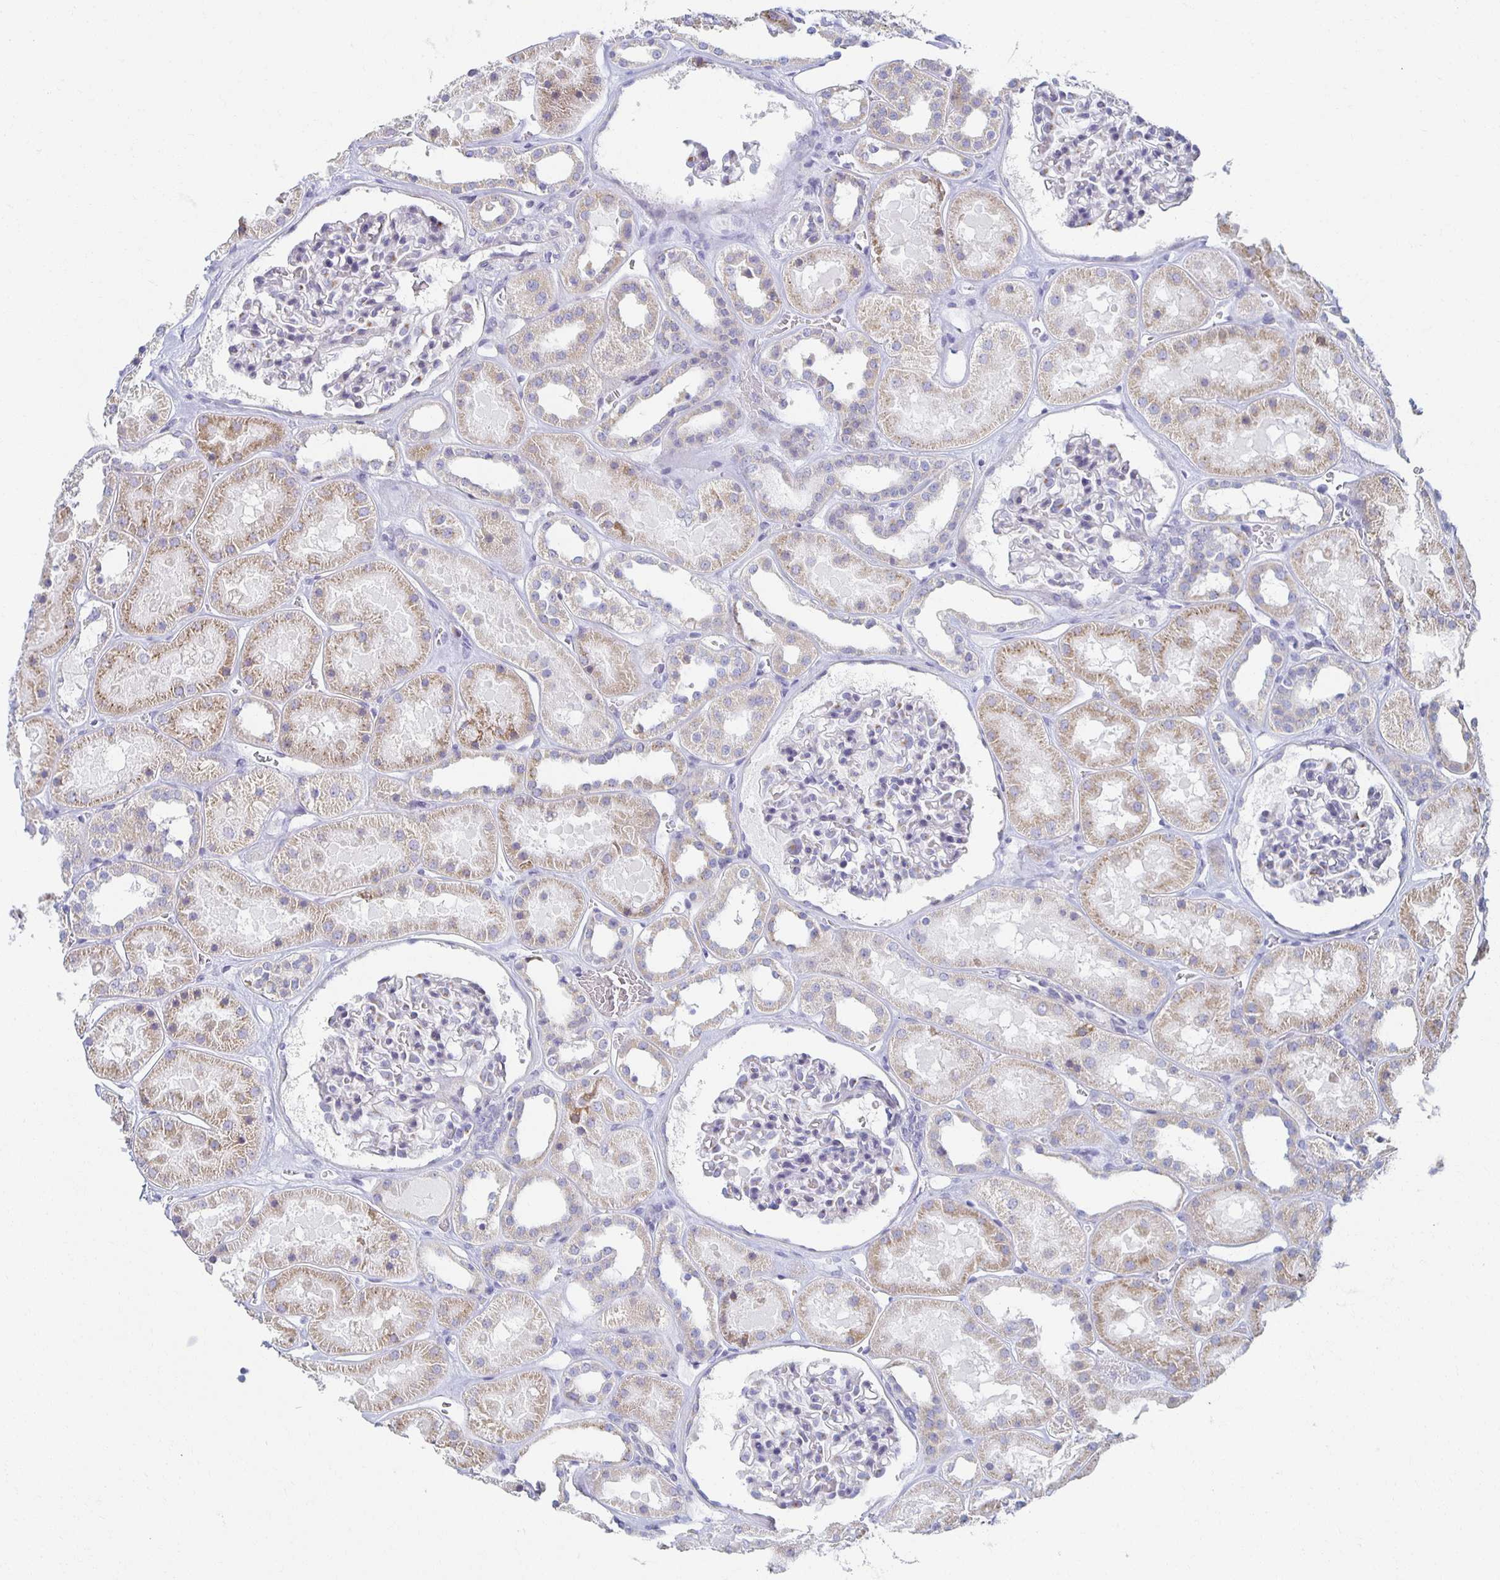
{"staining": {"intensity": "moderate", "quantity": "<25%", "location": "cytoplasmic/membranous"}, "tissue": "kidney", "cell_type": "Cells in glomeruli", "image_type": "normal", "snomed": [{"axis": "morphology", "description": "Normal tissue, NOS"}, {"axis": "topography", "description": "Kidney"}], "caption": "Kidney stained with immunohistochemistry reveals moderate cytoplasmic/membranous staining in about <25% of cells in glomeruli. (Brightfield microscopy of DAB IHC at high magnification).", "gene": "TEX44", "patient": {"sex": "female", "age": 41}}